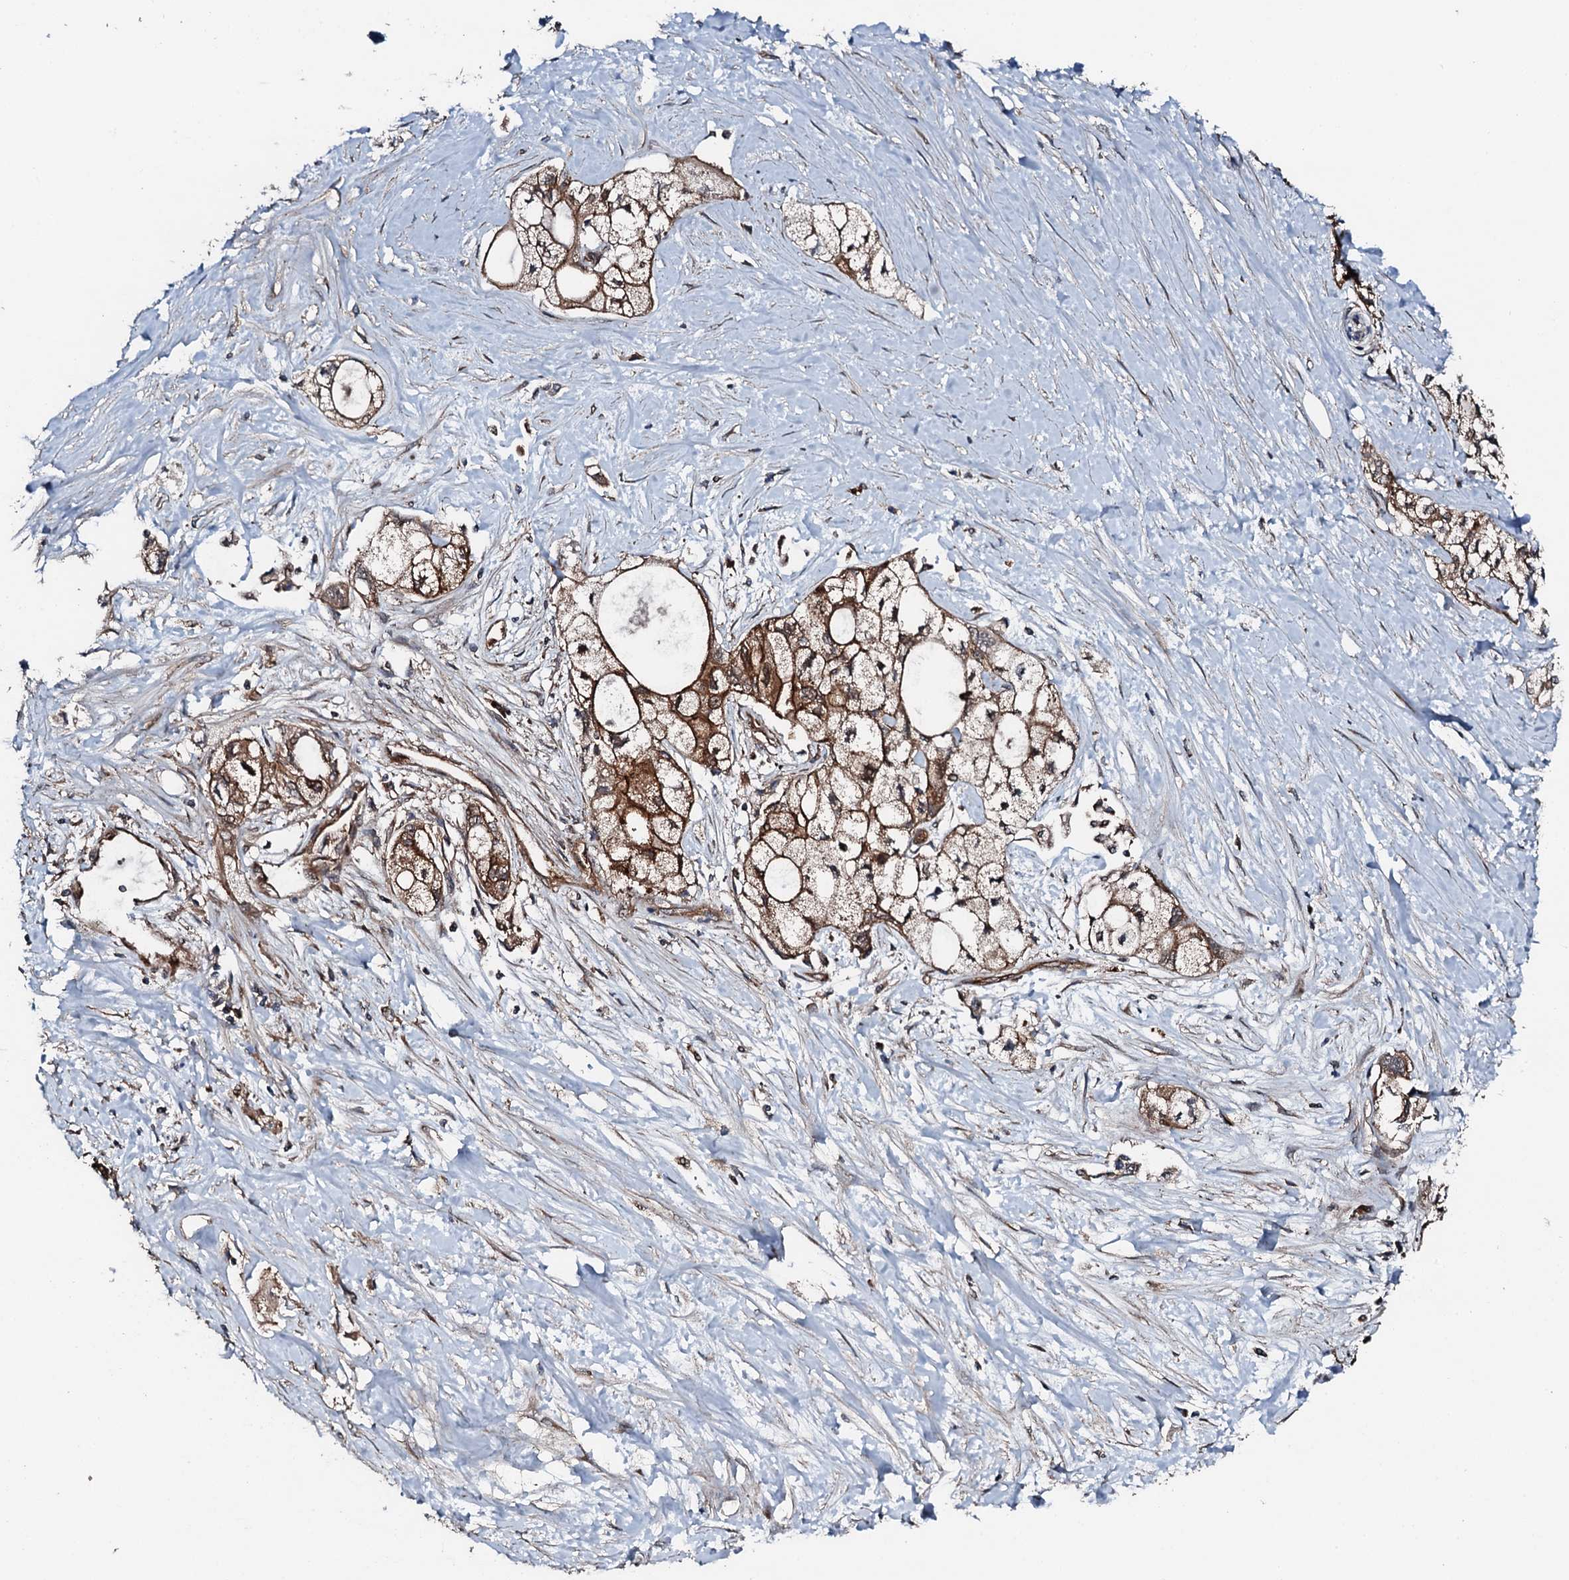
{"staining": {"intensity": "strong", "quantity": ">75%", "location": "cytoplasmic/membranous"}, "tissue": "pancreatic cancer", "cell_type": "Tumor cells", "image_type": "cancer", "snomed": [{"axis": "morphology", "description": "Adenocarcinoma, NOS"}, {"axis": "topography", "description": "Pancreas"}], "caption": "A brown stain shows strong cytoplasmic/membranous expression of a protein in adenocarcinoma (pancreatic) tumor cells. Using DAB (brown) and hematoxylin (blue) stains, captured at high magnification using brightfield microscopy.", "gene": "FLYWCH1", "patient": {"sex": "male", "age": 70}}